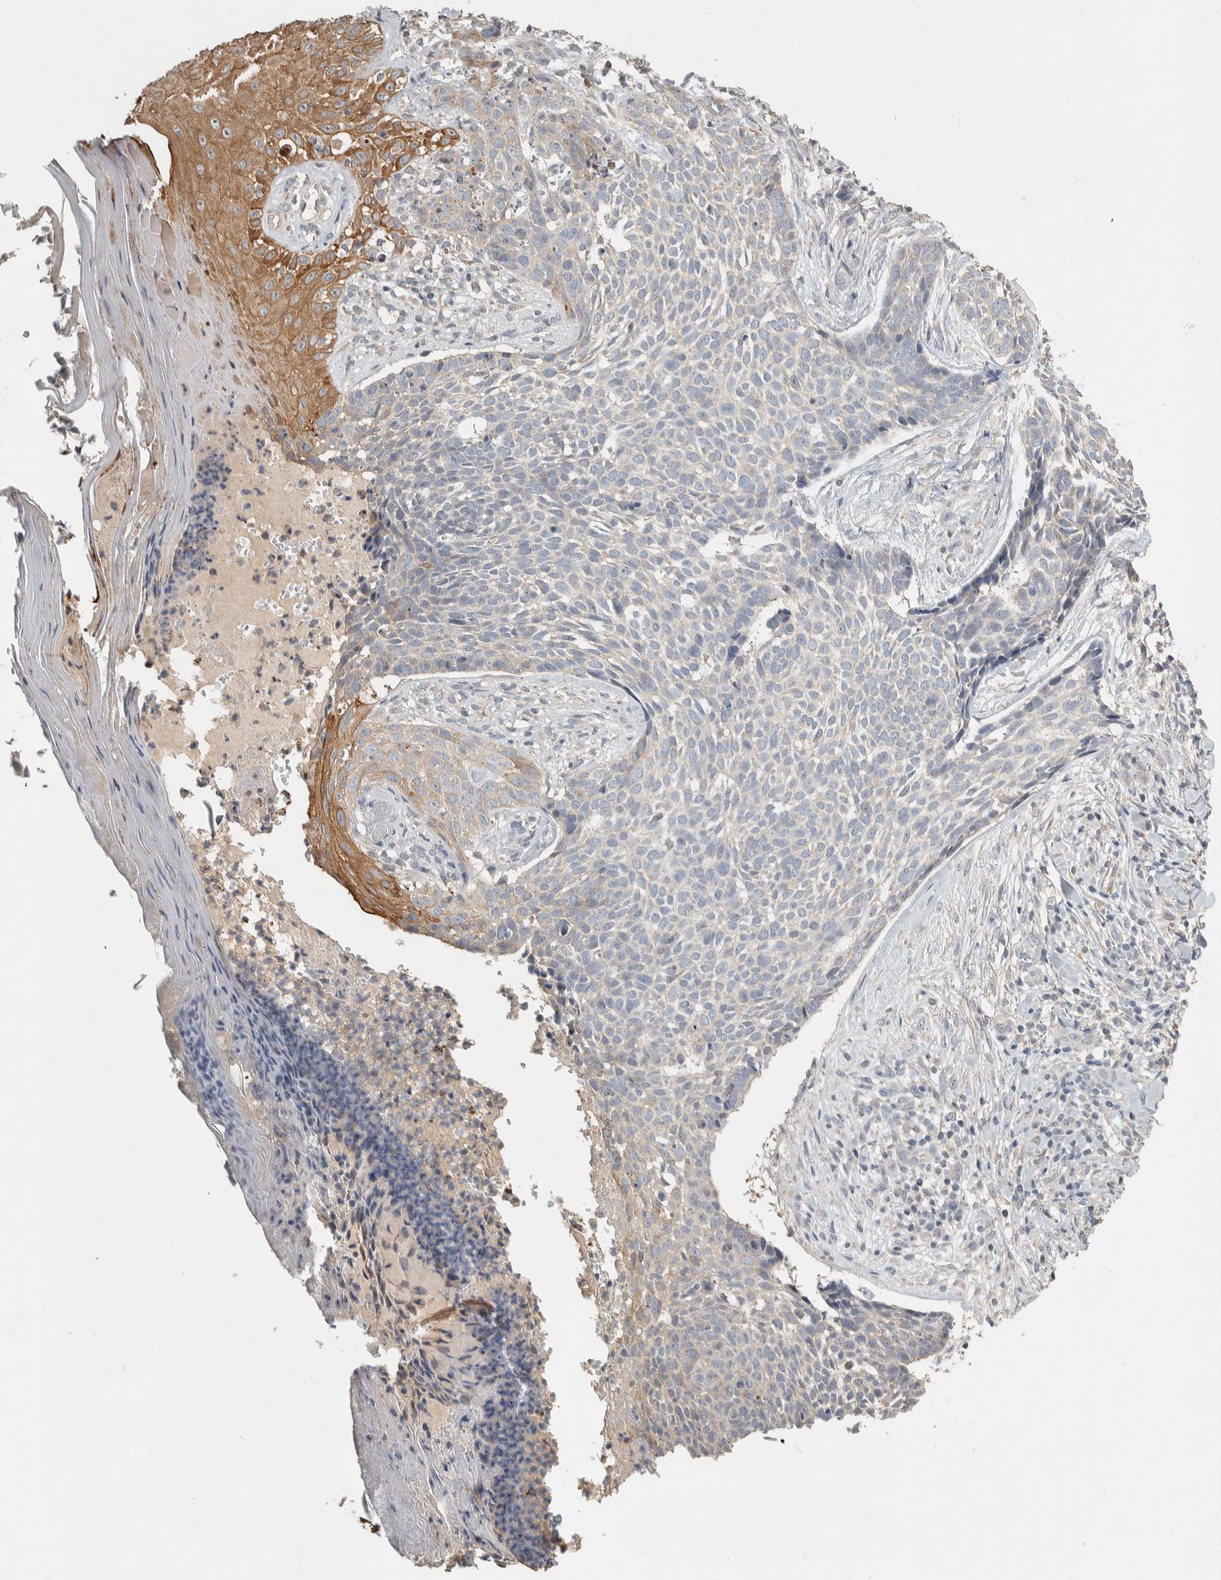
{"staining": {"intensity": "weak", "quantity": "<25%", "location": "cytoplasmic/membranous"}, "tissue": "skin cancer", "cell_type": "Tumor cells", "image_type": "cancer", "snomed": [{"axis": "morphology", "description": "Normal tissue, NOS"}, {"axis": "morphology", "description": "Basal cell carcinoma"}, {"axis": "topography", "description": "Skin"}], "caption": "IHC micrograph of skin cancer (basal cell carcinoma) stained for a protein (brown), which exhibits no expression in tumor cells.", "gene": "EIF3H", "patient": {"sex": "male", "age": 67}}